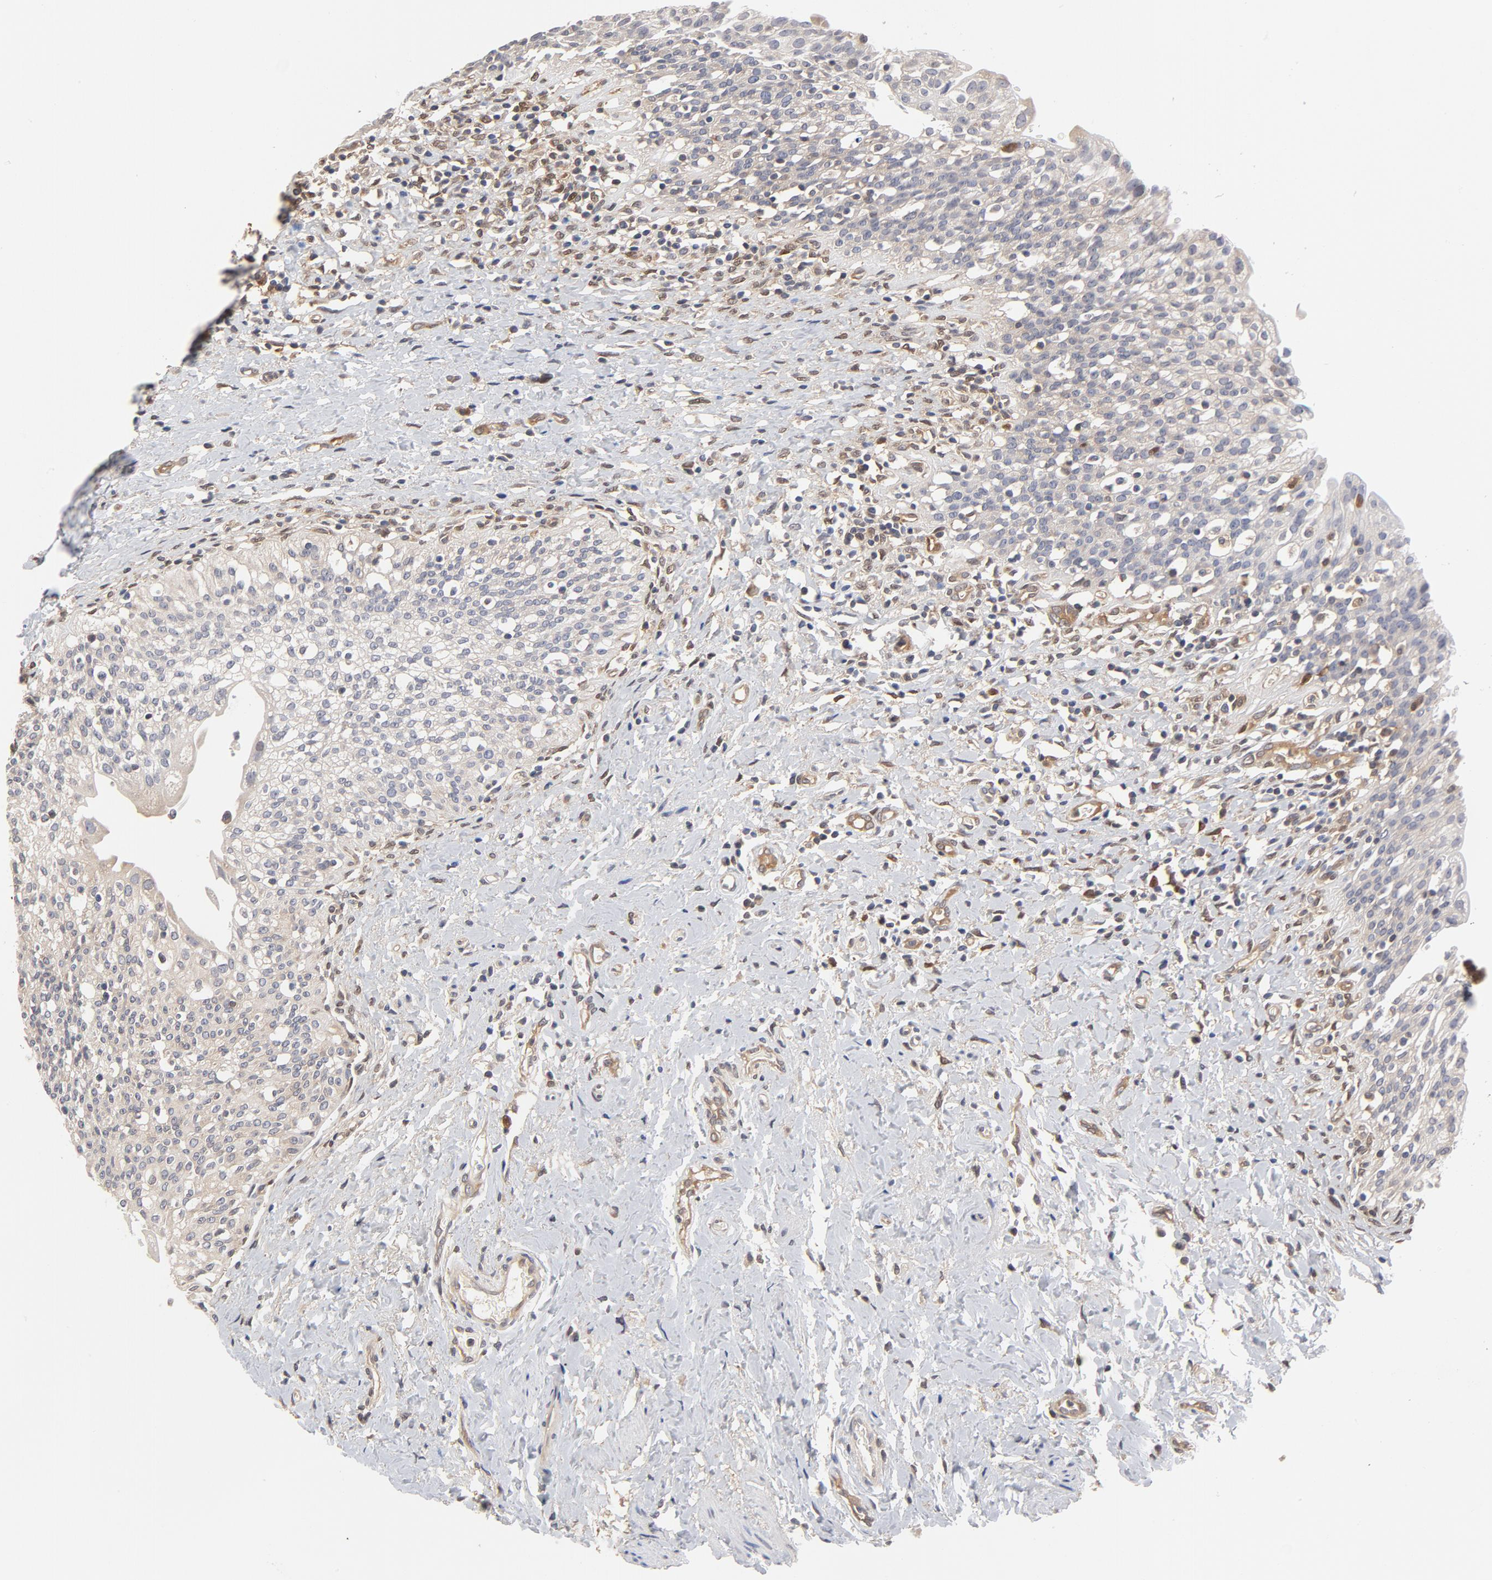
{"staining": {"intensity": "weak", "quantity": ">75%", "location": "cytoplasmic/membranous"}, "tissue": "urinary bladder", "cell_type": "Urothelial cells", "image_type": "normal", "snomed": [{"axis": "morphology", "description": "Normal tissue, NOS"}, {"axis": "topography", "description": "Urinary bladder"}], "caption": "A photomicrograph showing weak cytoplasmic/membranous staining in approximately >75% of urothelial cells in normal urinary bladder, as visualized by brown immunohistochemical staining.", "gene": "ASMTL", "patient": {"sex": "female", "age": 80}}